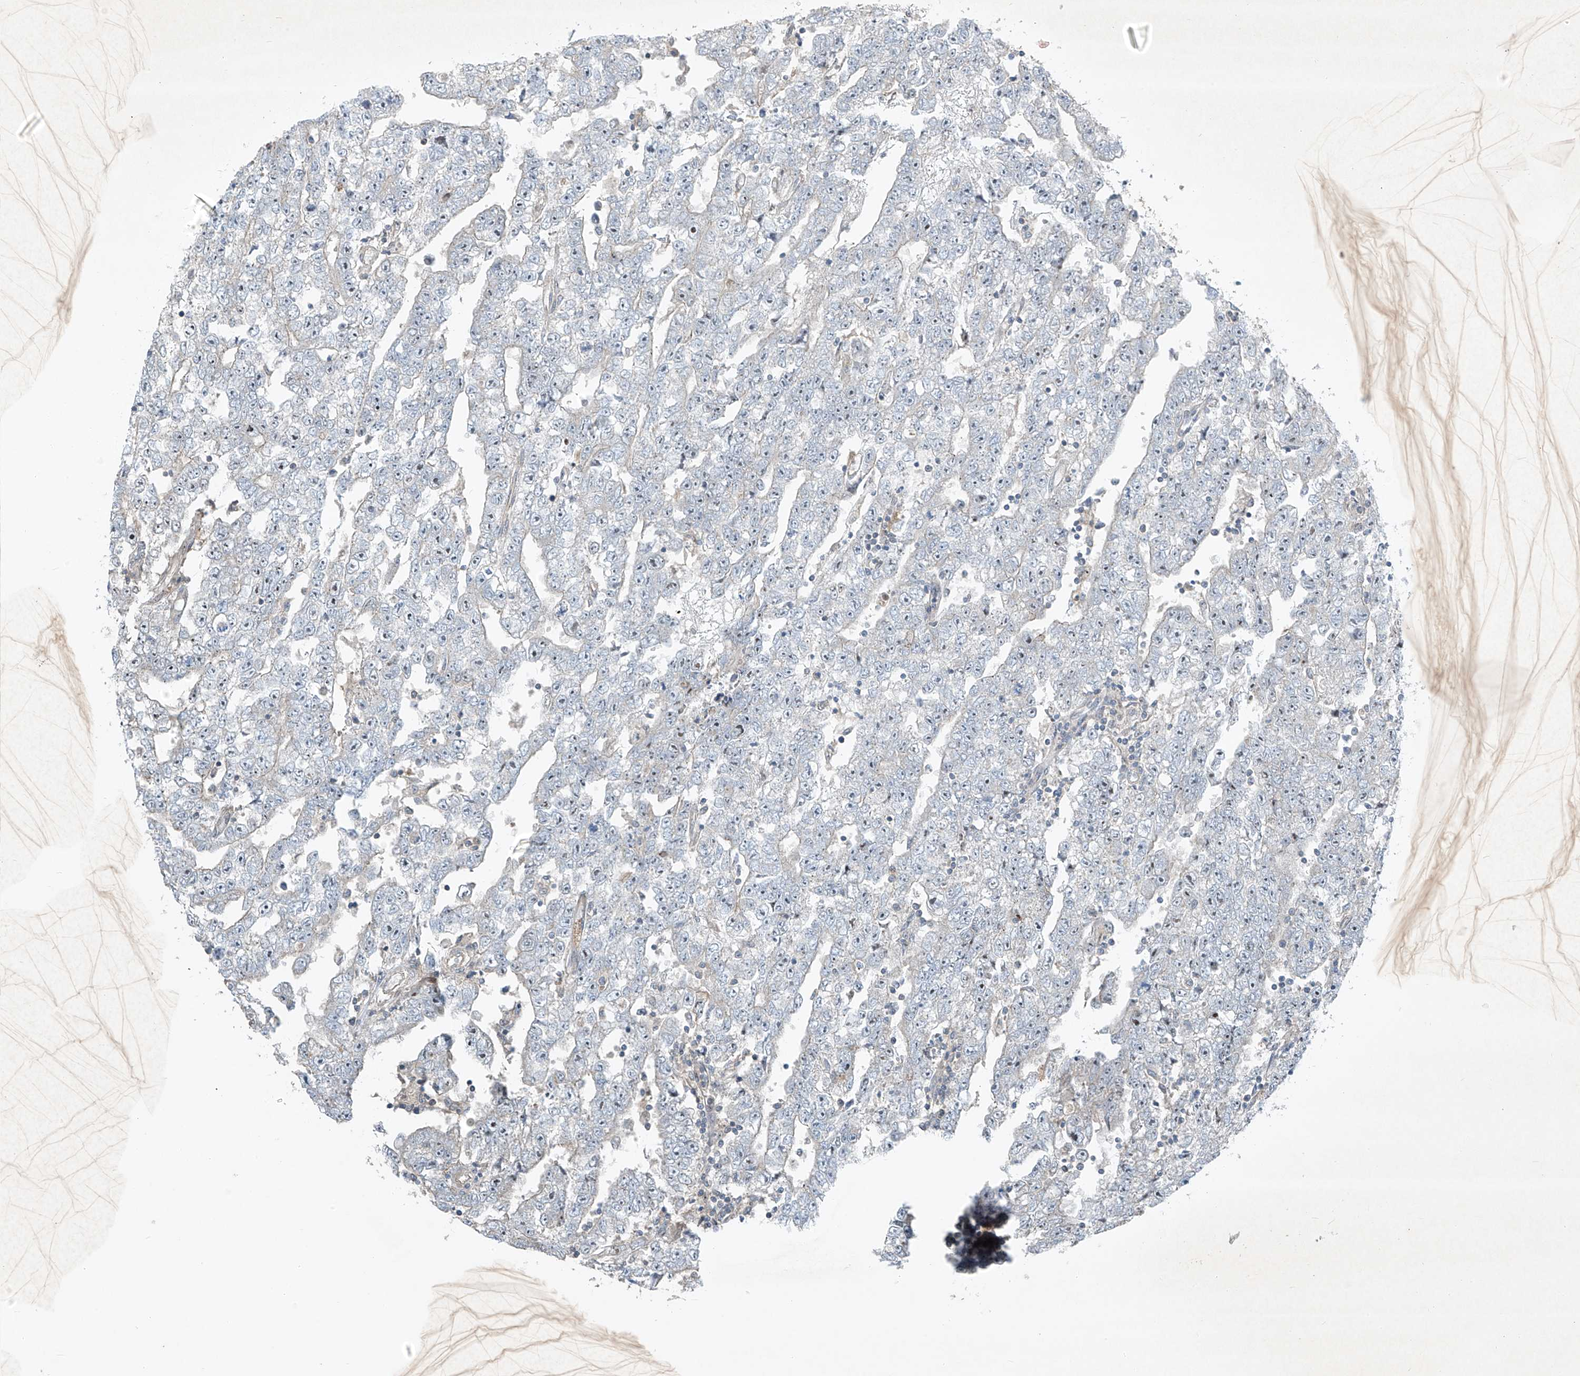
{"staining": {"intensity": "negative", "quantity": "none", "location": "none"}, "tissue": "testis cancer", "cell_type": "Tumor cells", "image_type": "cancer", "snomed": [{"axis": "morphology", "description": "Carcinoma, Embryonal, NOS"}, {"axis": "topography", "description": "Testis"}], "caption": "Human testis embryonal carcinoma stained for a protein using immunohistochemistry (IHC) reveals no staining in tumor cells.", "gene": "PPCS", "patient": {"sex": "male", "age": 25}}